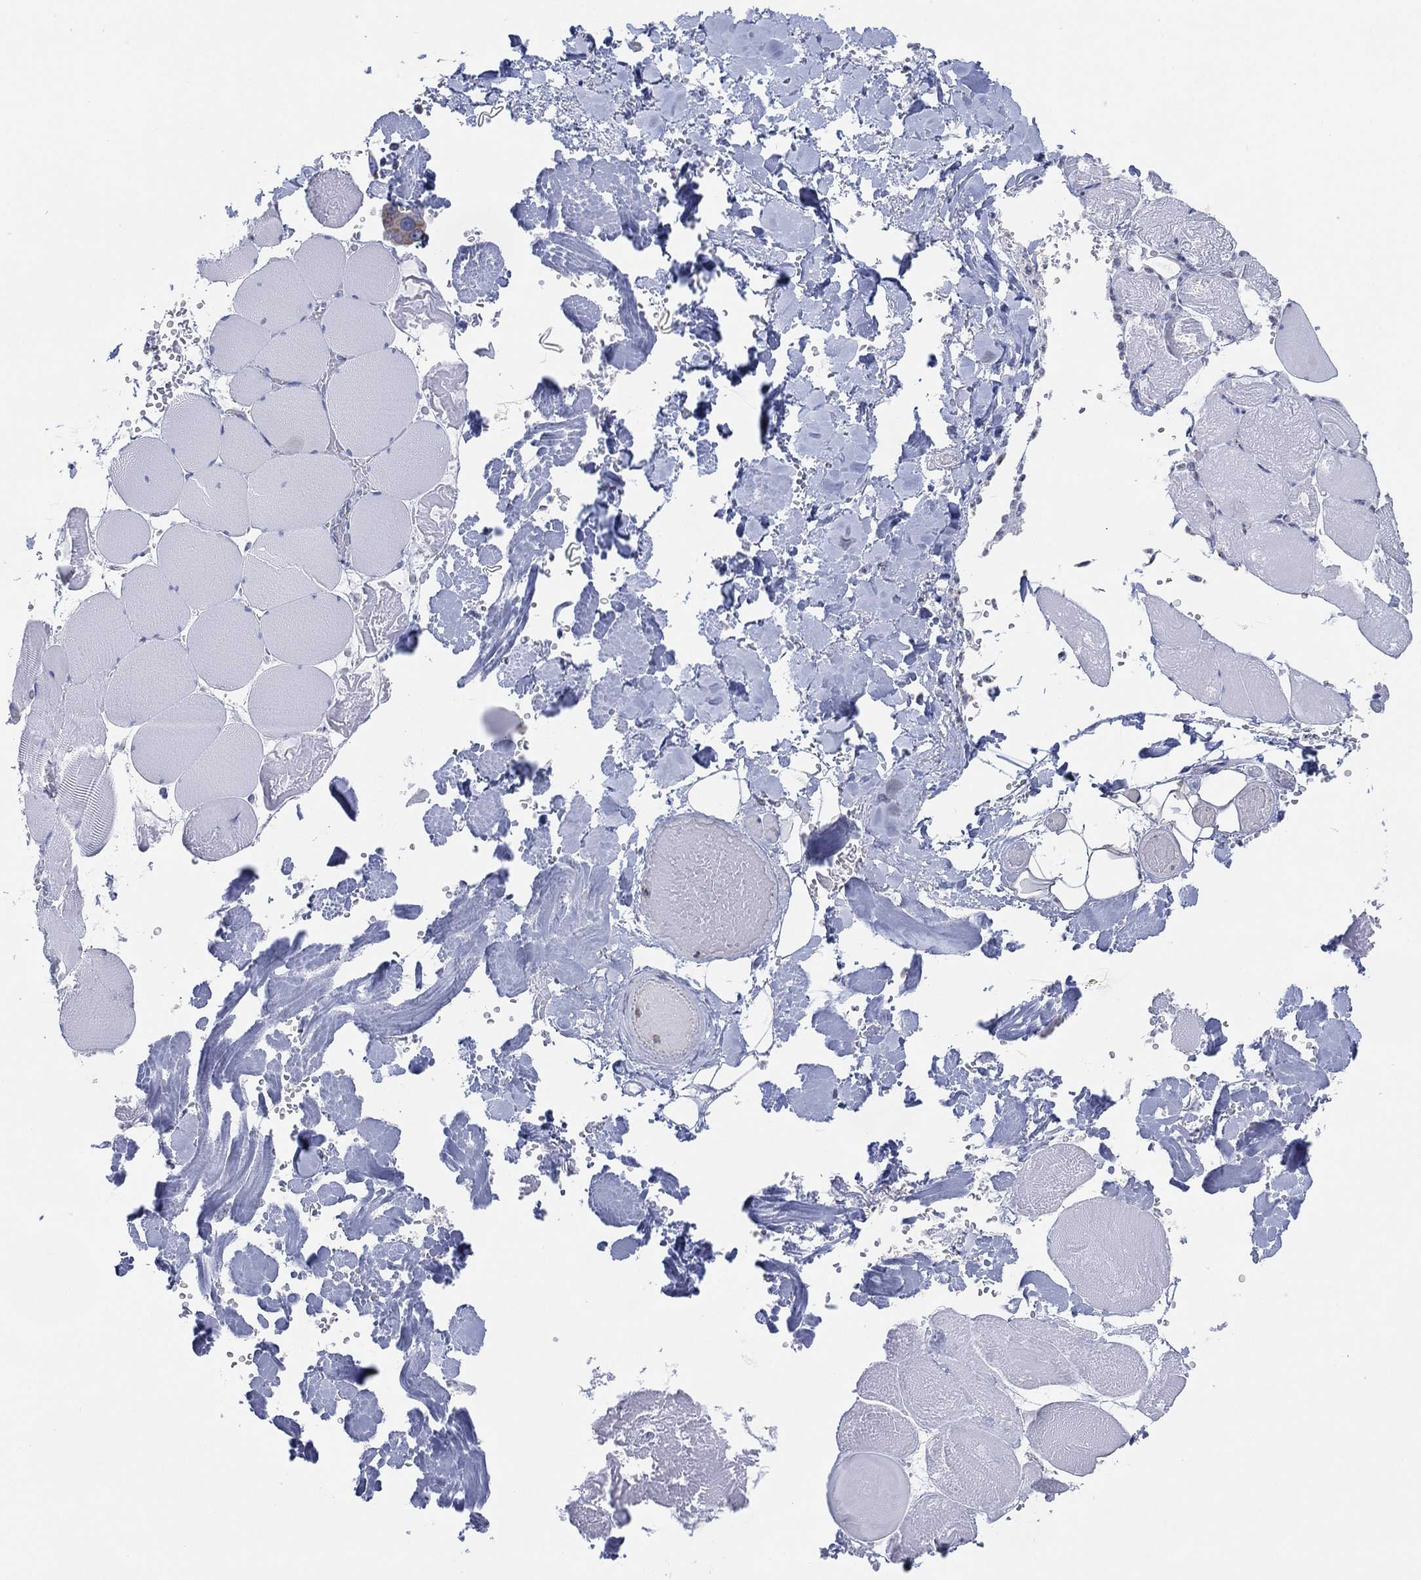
{"staining": {"intensity": "negative", "quantity": "none", "location": "none"}, "tissue": "skeletal muscle", "cell_type": "Myocytes", "image_type": "normal", "snomed": [{"axis": "morphology", "description": "Normal tissue, NOS"}, {"axis": "morphology", "description": "Malignant melanoma, Metastatic site"}, {"axis": "topography", "description": "Skeletal muscle"}], "caption": "IHC of normal skeletal muscle shows no expression in myocytes.", "gene": "CFTR", "patient": {"sex": "male", "age": 50}}